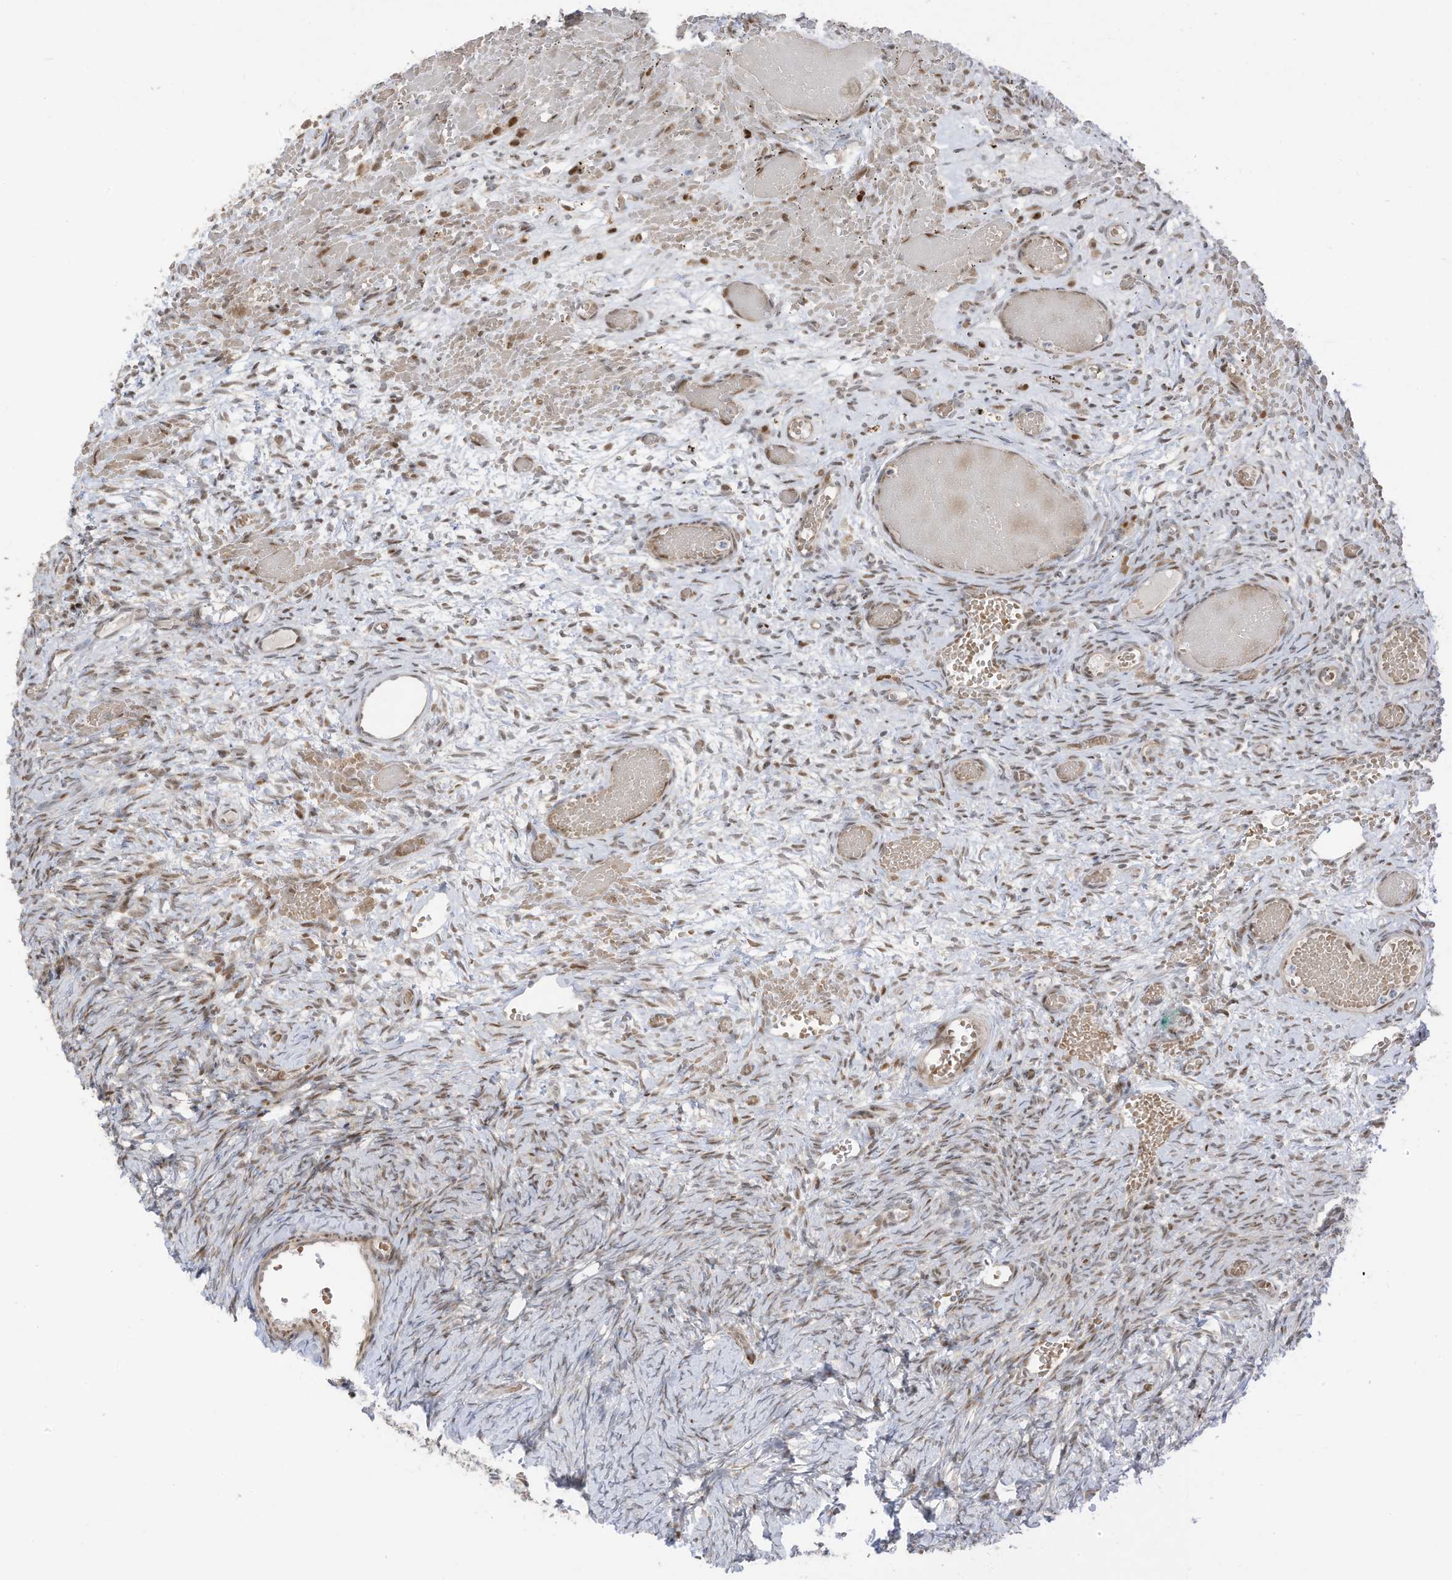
{"staining": {"intensity": "moderate", "quantity": ">75%", "location": "nuclear"}, "tissue": "ovary", "cell_type": "Follicle cells", "image_type": "normal", "snomed": [{"axis": "morphology", "description": "Adenocarcinoma, NOS"}, {"axis": "topography", "description": "Endometrium"}], "caption": "Protein expression analysis of unremarkable ovary shows moderate nuclear staining in about >75% of follicle cells.", "gene": "ZCWPW2", "patient": {"sex": "female", "age": 32}}